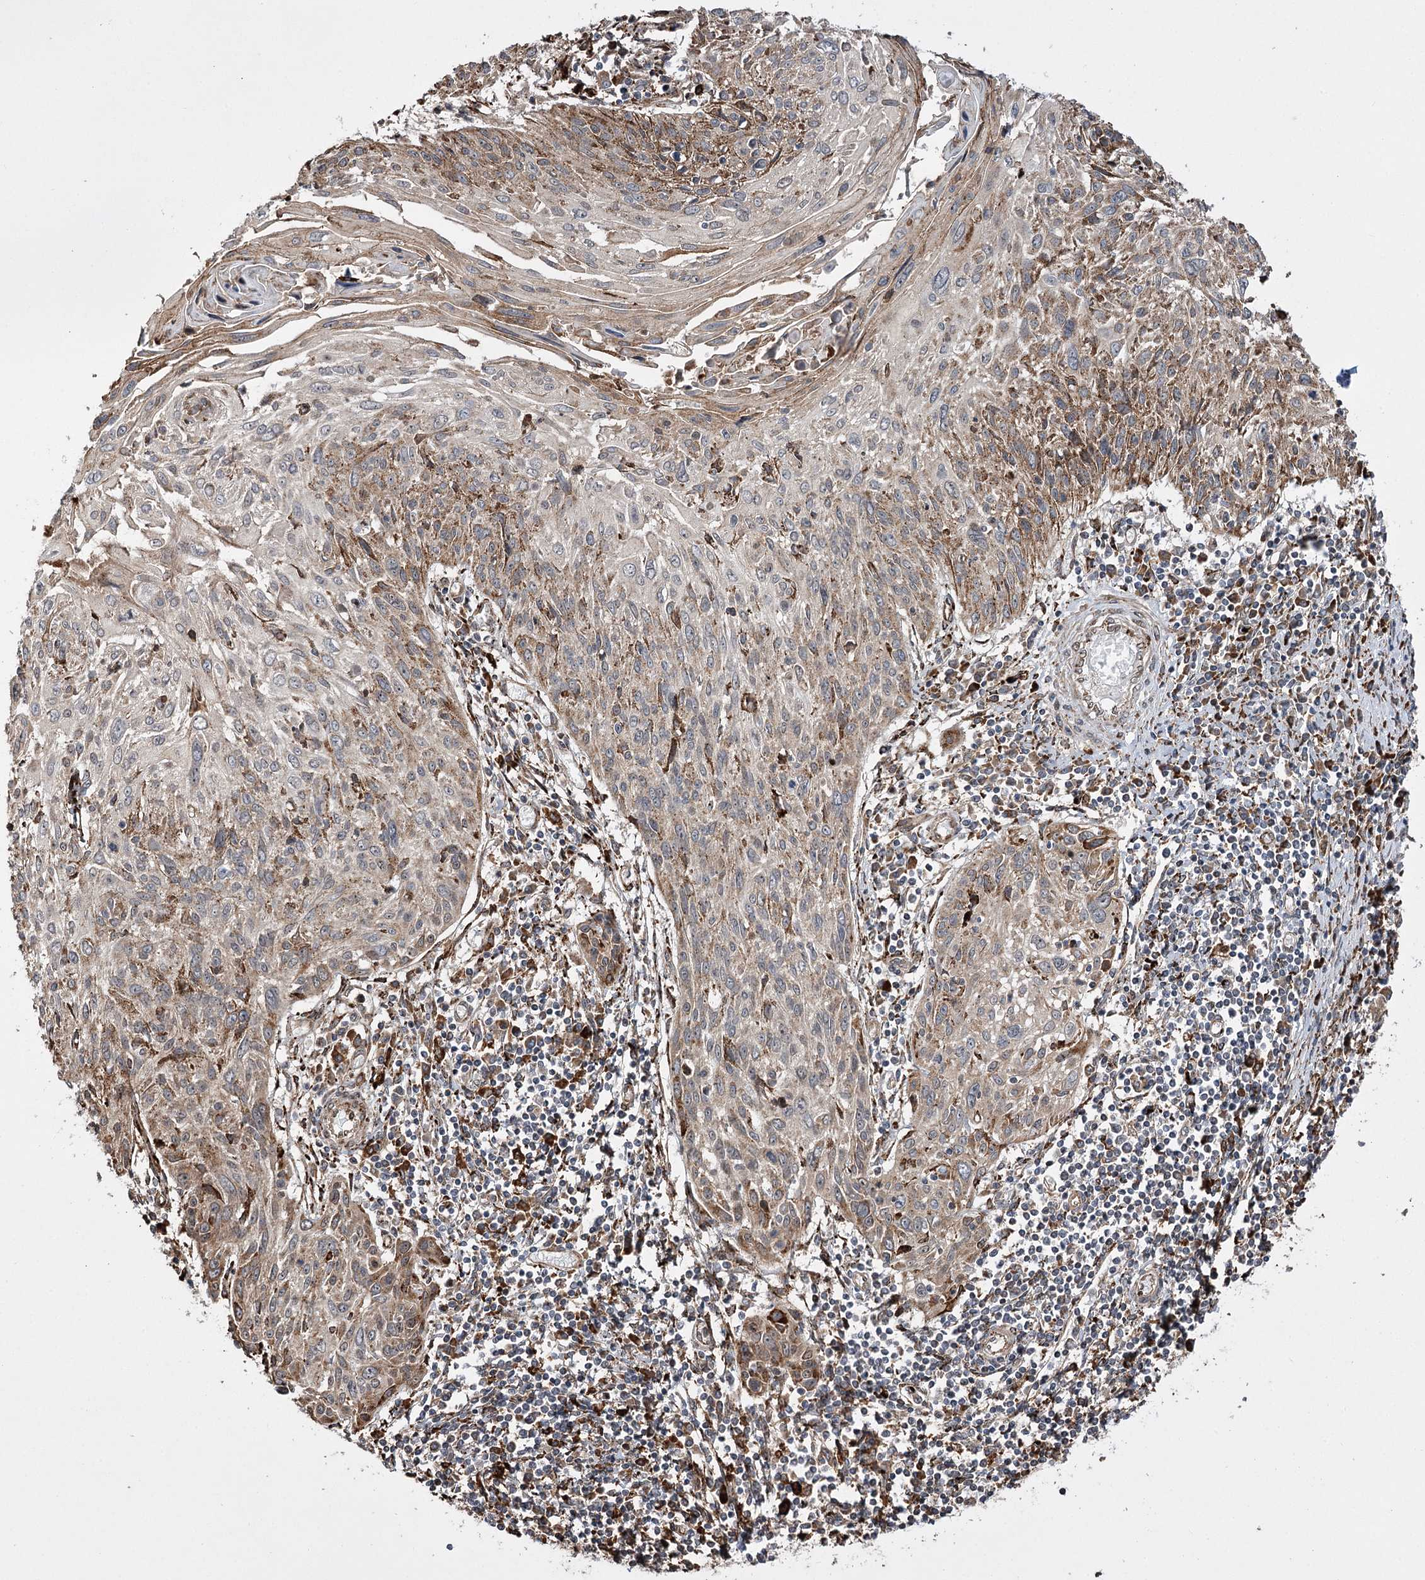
{"staining": {"intensity": "weak", "quantity": ">75%", "location": "cytoplasmic/membranous"}, "tissue": "cervical cancer", "cell_type": "Tumor cells", "image_type": "cancer", "snomed": [{"axis": "morphology", "description": "Squamous cell carcinoma, NOS"}, {"axis": "topography", "description": "Cervix"}], "caption": "Approximately >75% of tumor cells in human cervical squamous cell carcinoma demonstrate weak cytoplasmic/membranous protein staining as visualized by brown immunohistochemical staining.", "gene": "FANCL", "patient": {"sex": "female", "age": 51}}